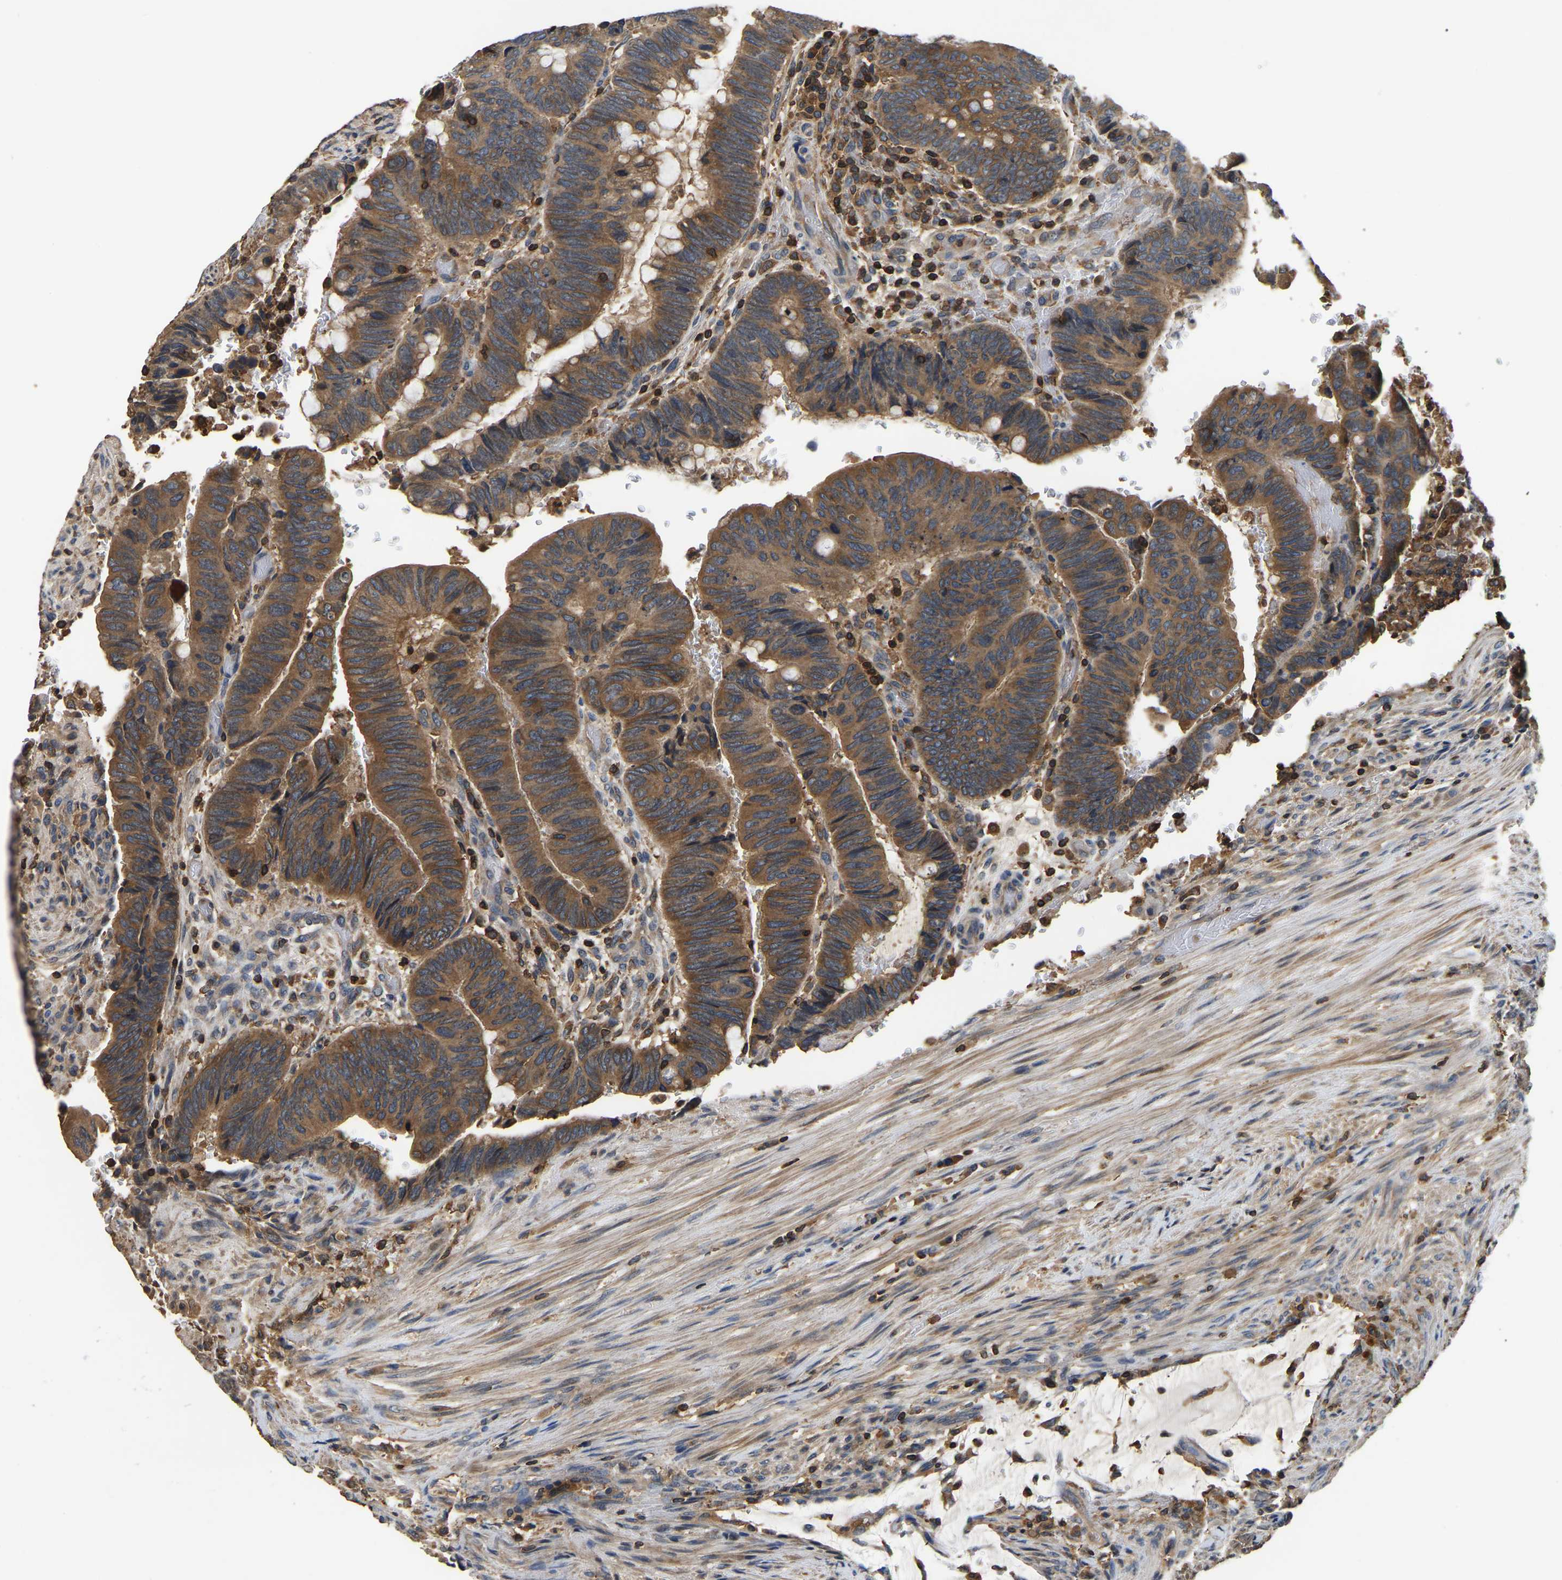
{"staining": {"intensity": "moderate", "quantity": ">75%", "location": "cytoplasmic/membranous"}, "tissue": "colorectal cancer", "cell_type": "Tumor cells", "image_type": "cancer", "snomed": [{"axis": "morphology", "description": "Normal tissue, NOS"}, {"axis": "morphology", "description": "Adenocarcinoma, NOS"}, {"axis": "topography", "description": "Rectum"}], "caption": "Moderate cytoplasmic/membranous protein positivity is seen in about >75% of tumor cells in adenocarcinoma (colorectal).", "gene": "SMPD2", "patient": {"sex": "male", "age": 92}}